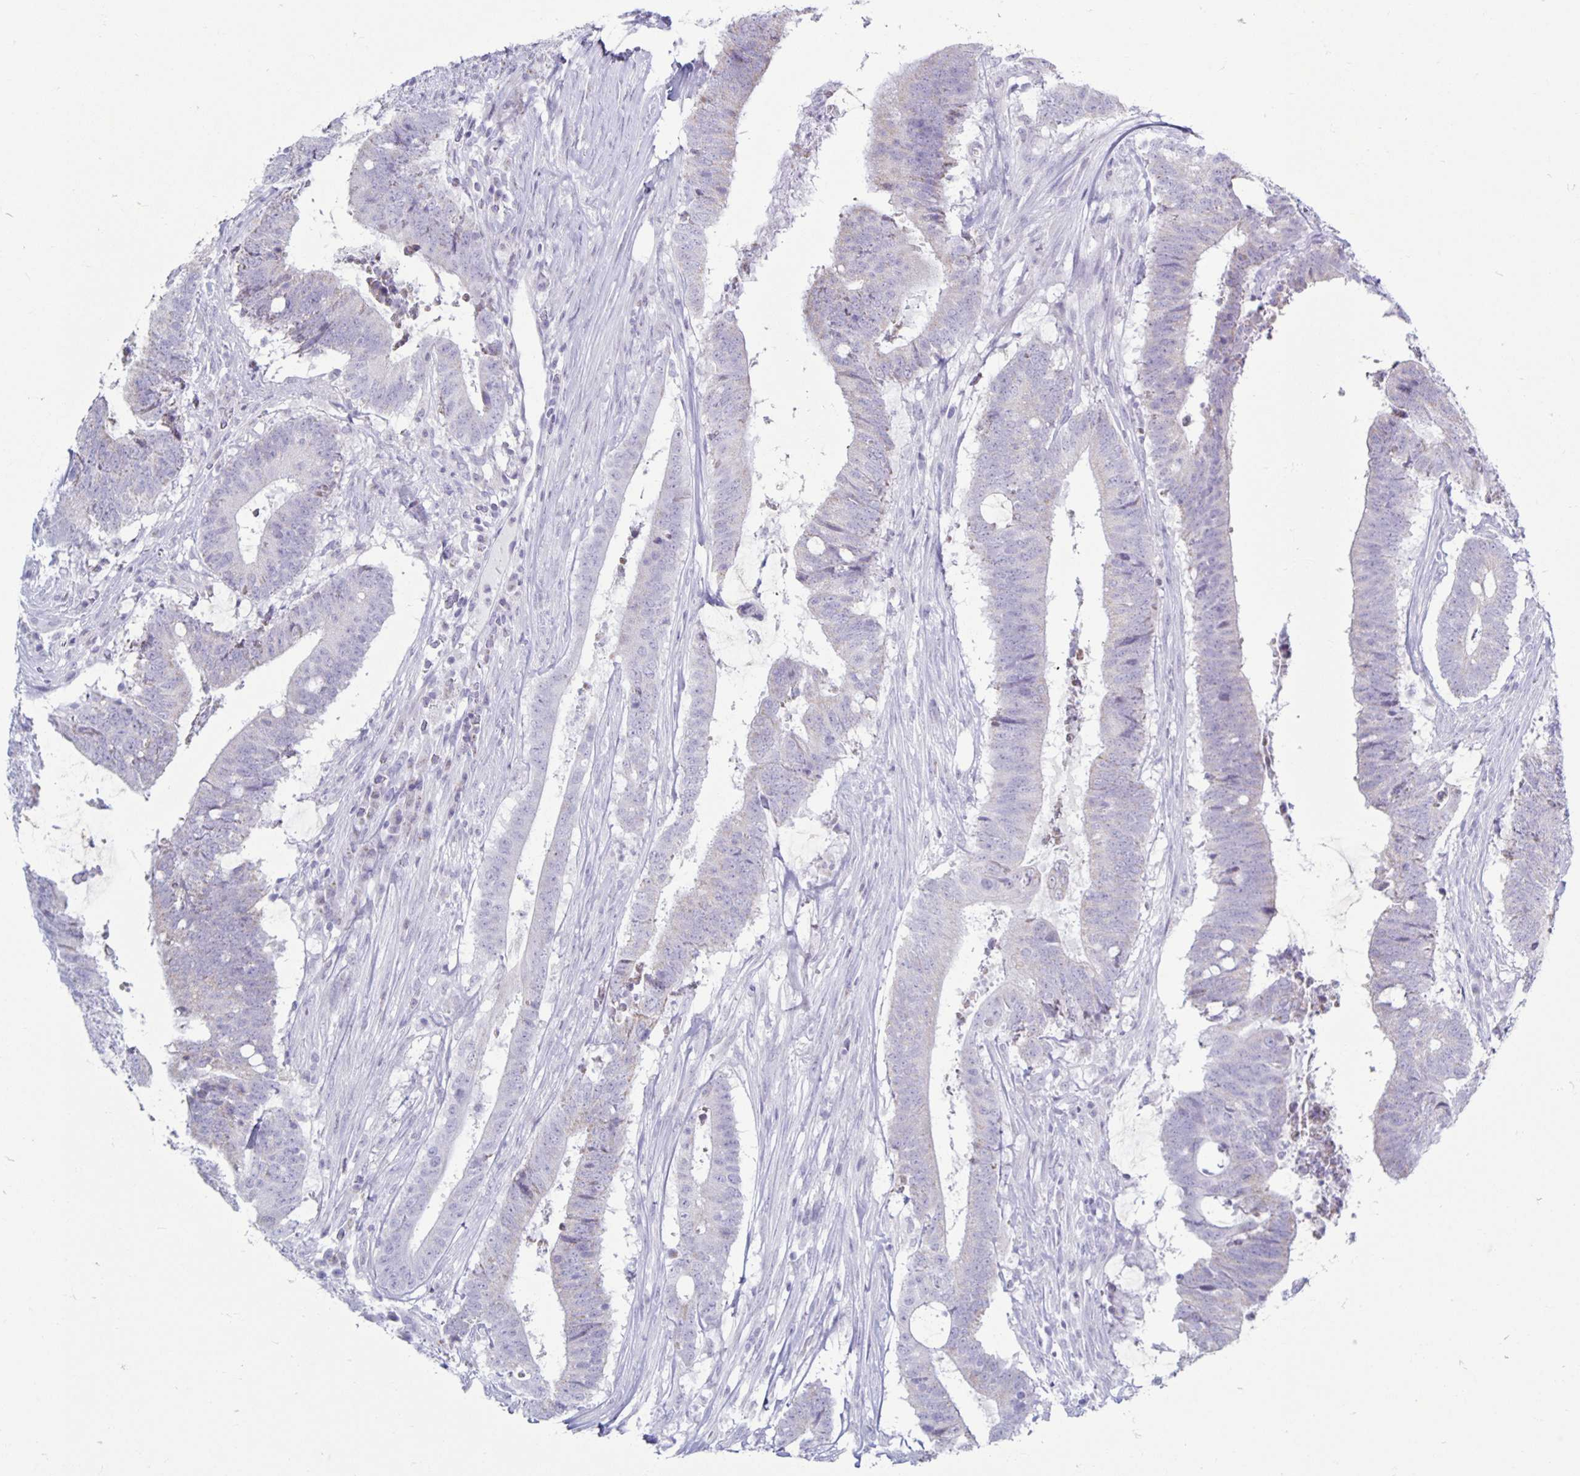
{"staining": {"intensity": "negative", "quantity": "none", "location": "none"}, "tissue": "colorectal cancer", "cell_type": "Tumor cells", "image_type": "cancer", "snomed": [{"axis": "morphology", "description": "Adenocarcinoma, NOS"}, {"axis": "topography", "description": "Colon"}], "caption": "Immunohistochemistry (IHC) histopathology image of colorectal cancer (adenocarcinoma) stained for a protein (brown), which exhibits no positivity in tumor cells.", "gene": "CT45A5", "patient": {"sex": "female", "age": 43}}